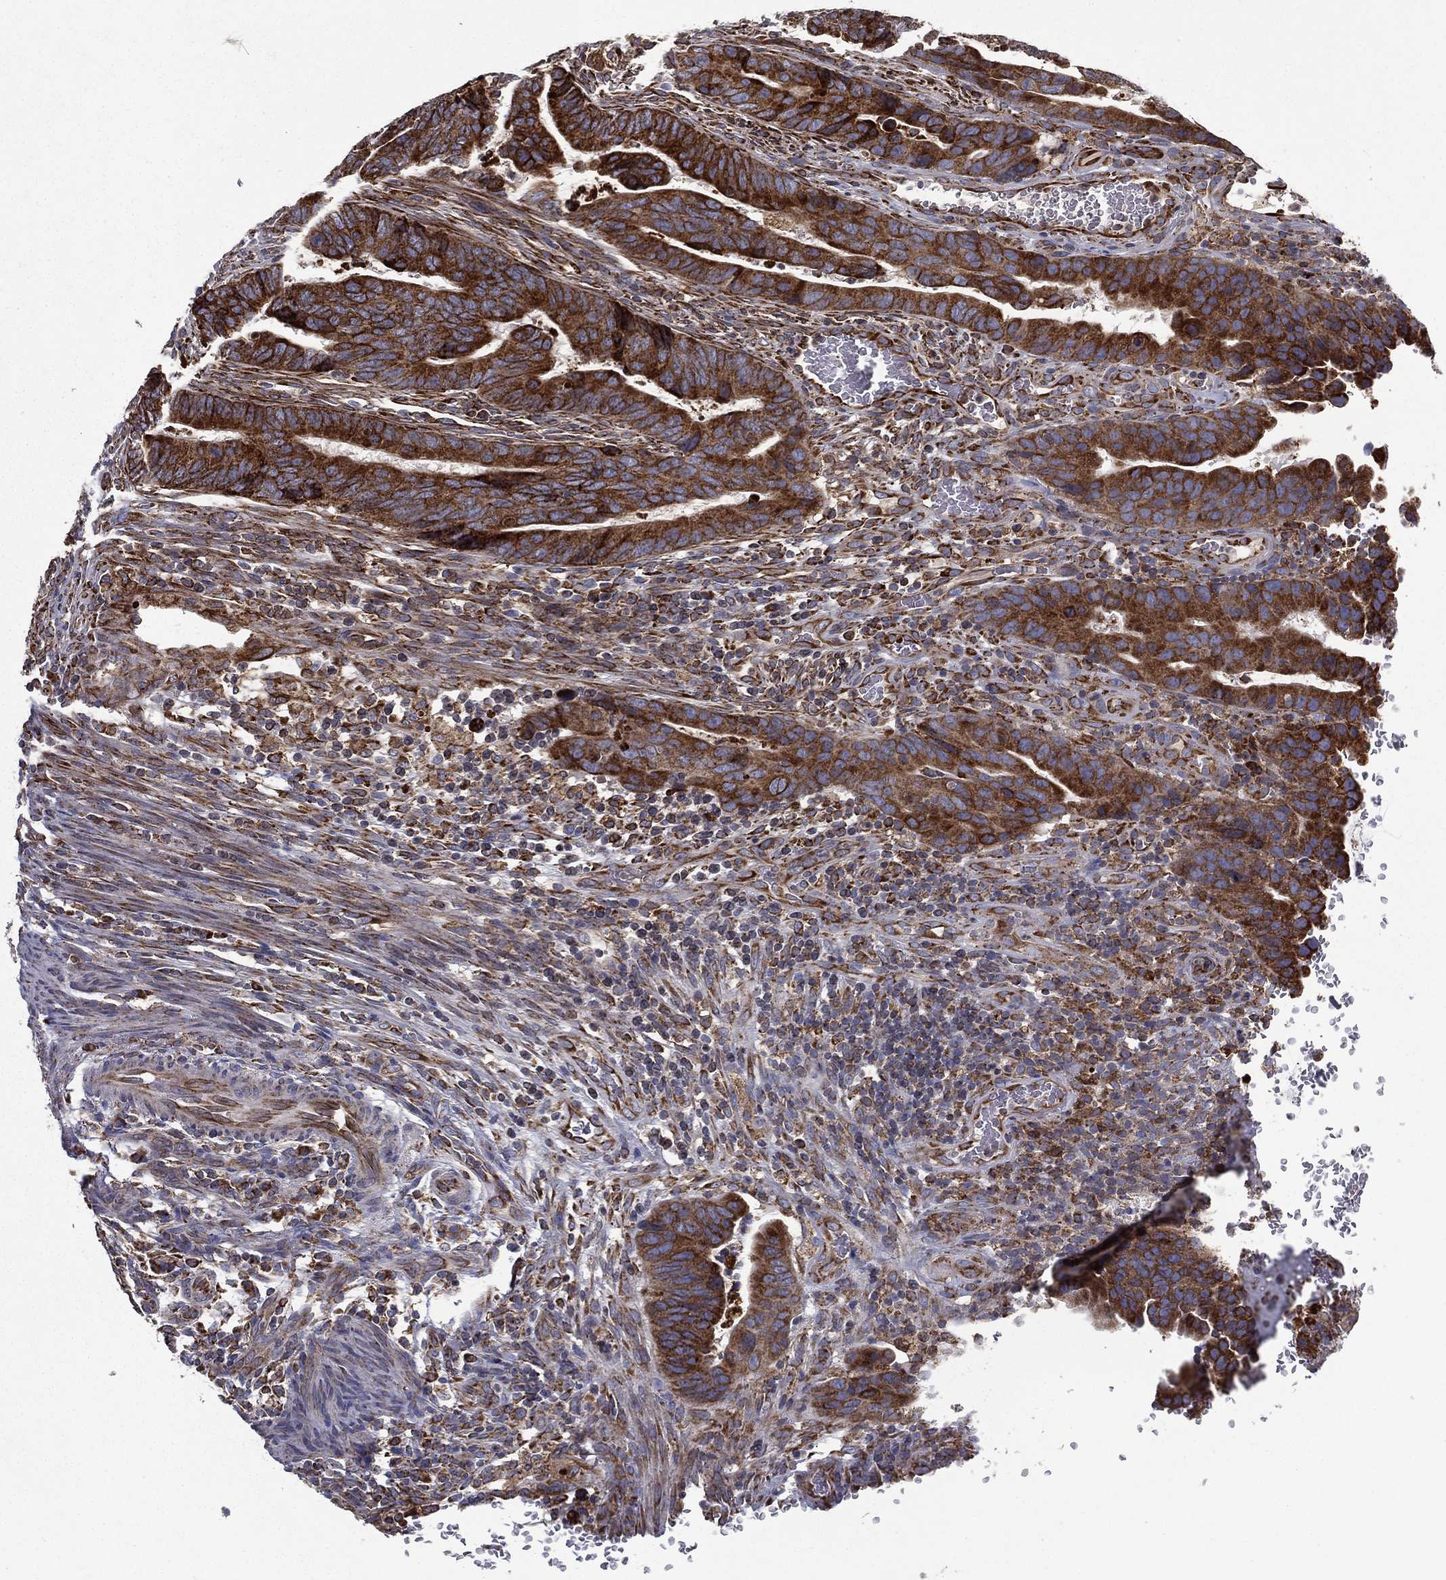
{"staining": {"intensity": "strong", "quantity": ">75%", "location": "cytoplasmic/membranous"}, "tissue": "colorectal cancer", "cell_type": "Tumor cells", "image_type": "cancer", "snomed": [{"axis": "morphology", "description": "Adenocarcinoma, NOS"}, {"axis": "topography", "description": "Colon"}], "caption": "Tumor cells display high levels of strong cytoplasmic/membranous positivity in about >75% of cells in colorectal cancer (adenocarcinoma).", "gene": "MT-CYB", "patient": {"sex": "female", "age": 56}}